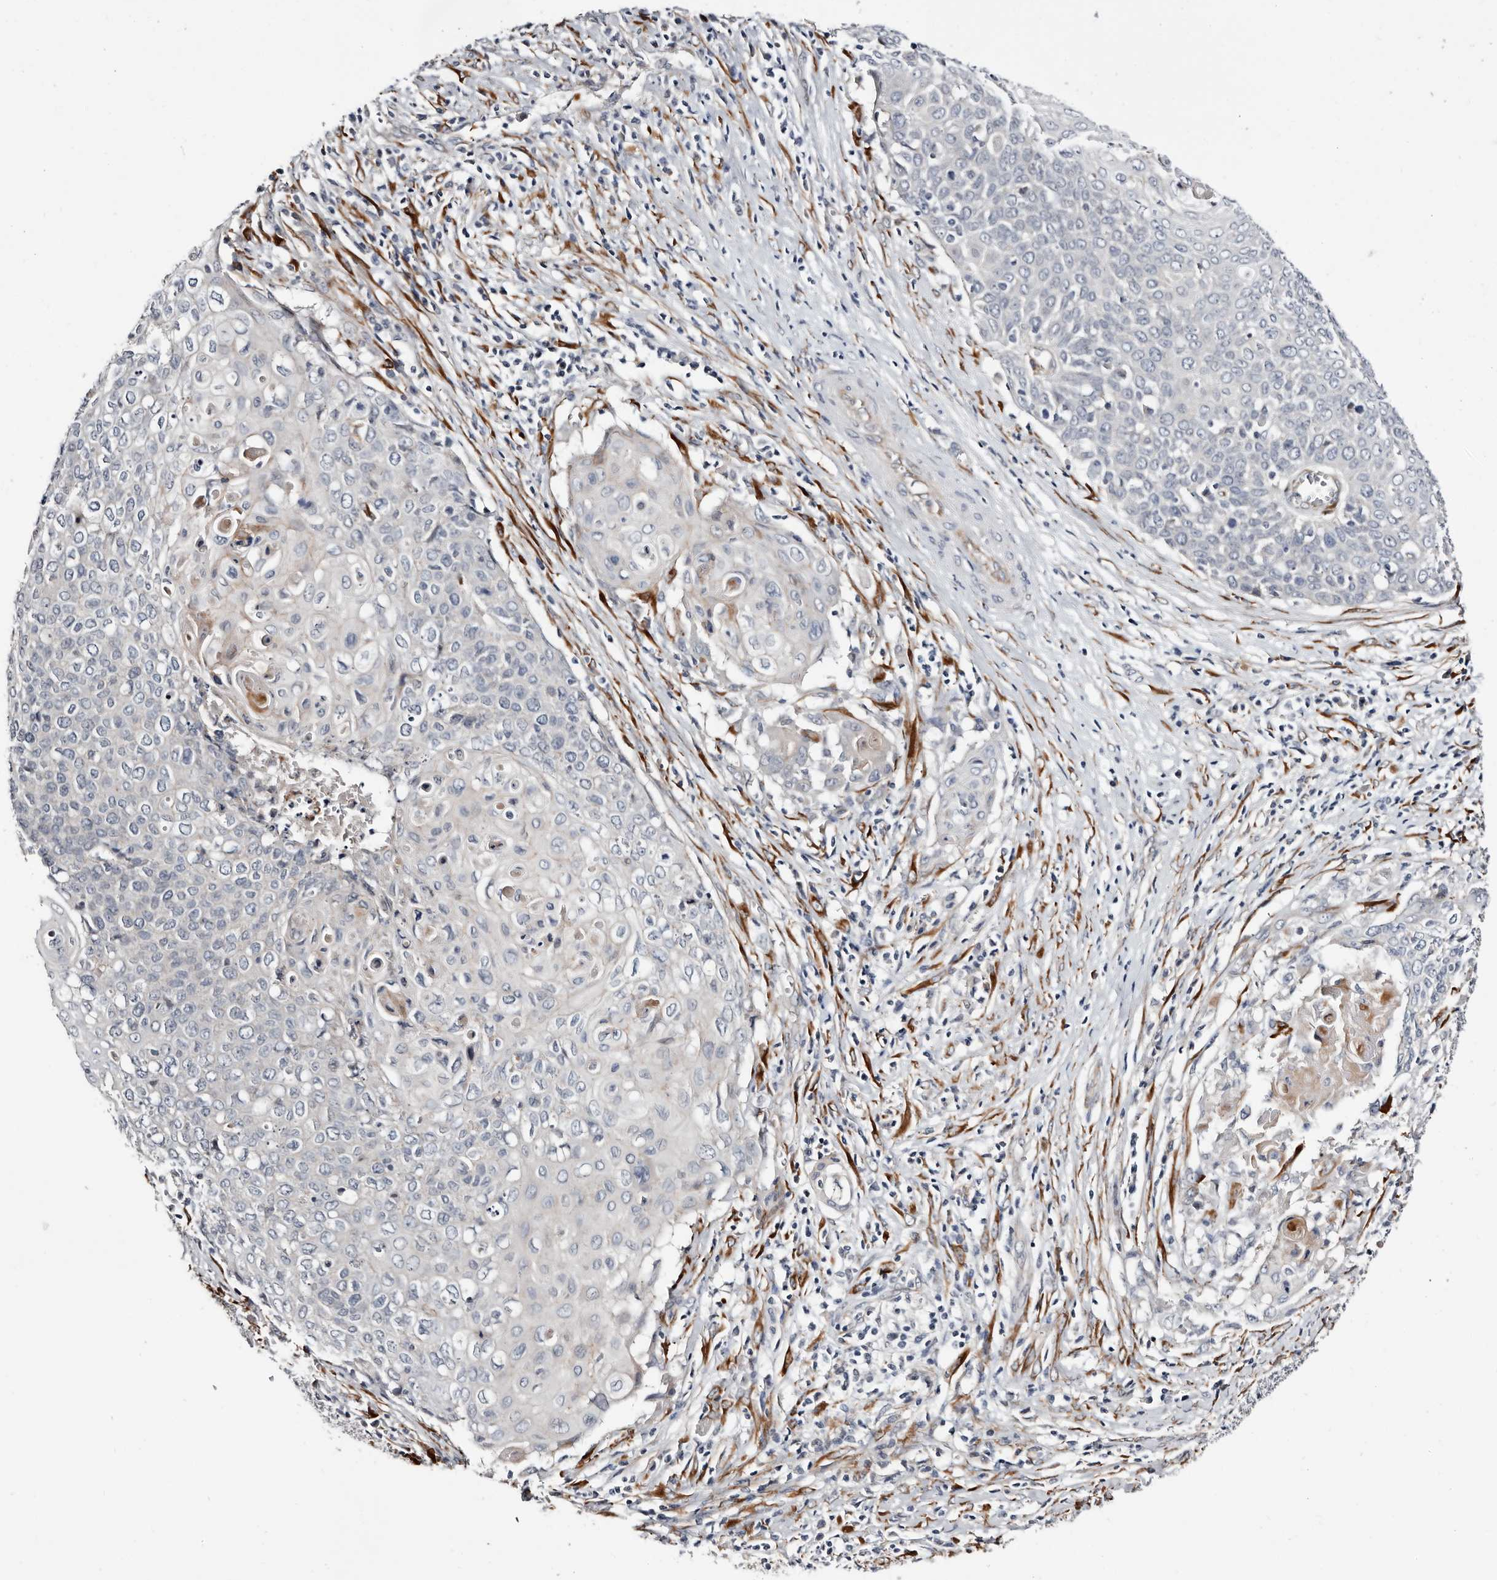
{"staining": {"intensity": "negative", "quantity": "none", "location": "none"}, "tissue": "cervical cancer", "cell_type": "Tumor cells", "image_type": "cancer", "snomed": [{"axis": "morphology", "description": "Squamous cell carcinoma, NOS"}, {"axis": "topography", "description": "Cervix"}], "caption": "Immunohistochemical staining of cervical squamous cell carcinoma exhibits no significant staining in tumor cells. The staining is performed using DAB brown chromogen with nuclei counter-stained in using hematoxylin.", "gene": "USH1C", "patient": {"sex": "female", "age": 39}}